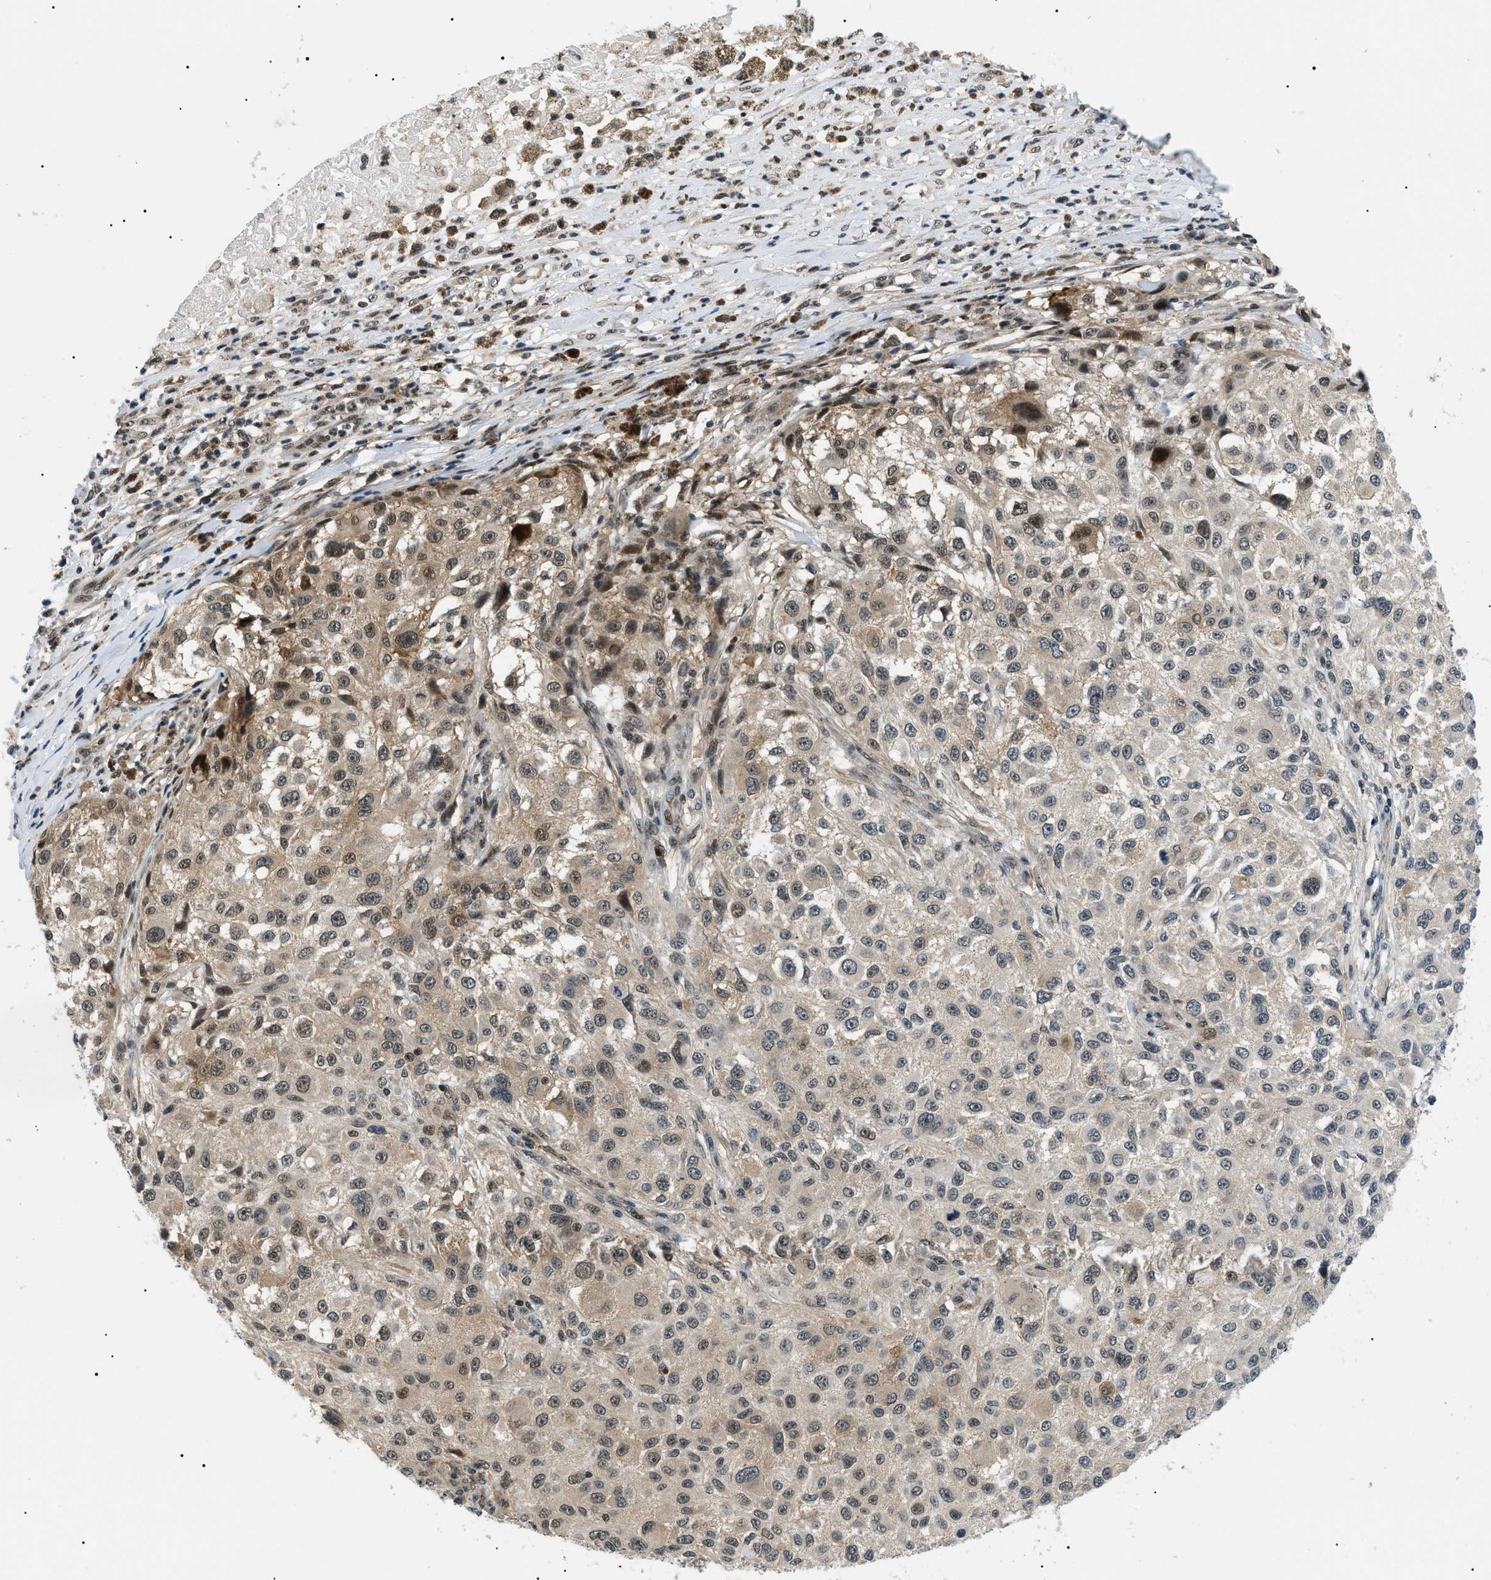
{"staining": {"intensity": "strong", "quantity": ">75%", "location": "nuclear"}, "tissue": "melanoma", "cell_type": "Tumor cells", "image_type": "cancer", "snomed": [{"axis": "morphology", "description": "Necrosis, NOS"}, {"axis": "morphology", "description": "Malignant melanoma, NOS"}, {"axis": "topography", "description": "Skin"}], "caption": "A micrograph of human malignant melanoma stained for a protein shows strong nuclear brown staining in tumor cells. The staining is performed using DAB (3,3'-diaminobenzidine) brown chromogen to label protein expression. The nuclei are counter-stained blue using hematoxylin.", "gene": "RBM15", "patient": {"sex": "female", "age": 87}}